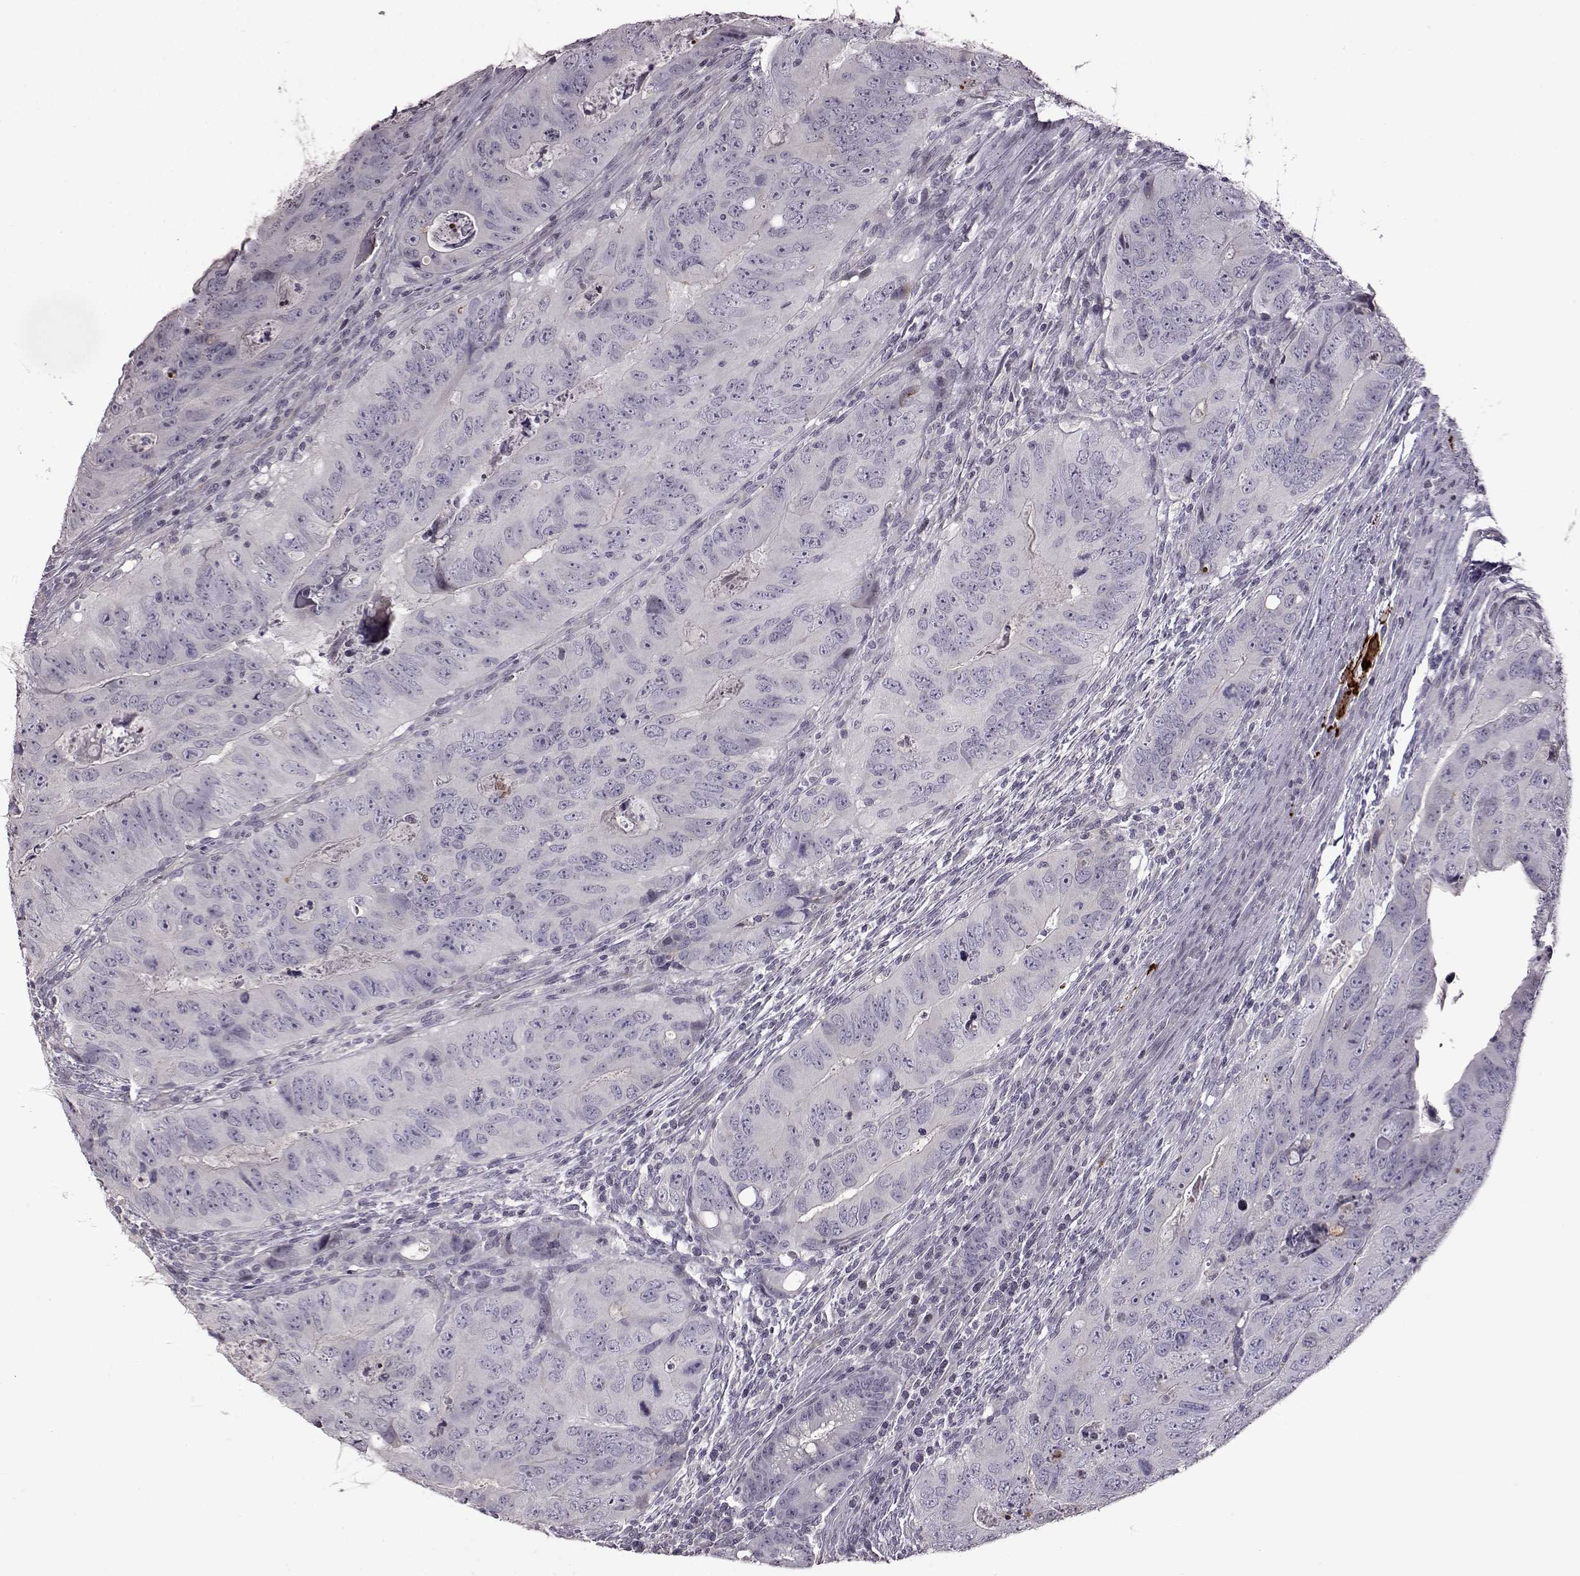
{"staining": {"intensity": "negative", "quantity": "none", "location": "none"}, "tissue": "colorectal cancer", "cell_type": "Tumor cells", "image_type": "cancer", "snomed": [{"axis": "morphology", "description": "Adenocarcinoma, NOS"}, {"axis": "topography", "description": "Colon"}], "caption": "Tumor cells are negative for protein expression in human adenocarcinoma (colorectal). The staining is performed using DAB (3,3'-diaminobenzidine) brown chromogen with nuclei counter-stained in using hematoxylin.", "gene": "GAL", "patient": {"sex": "male", "age": 79}}